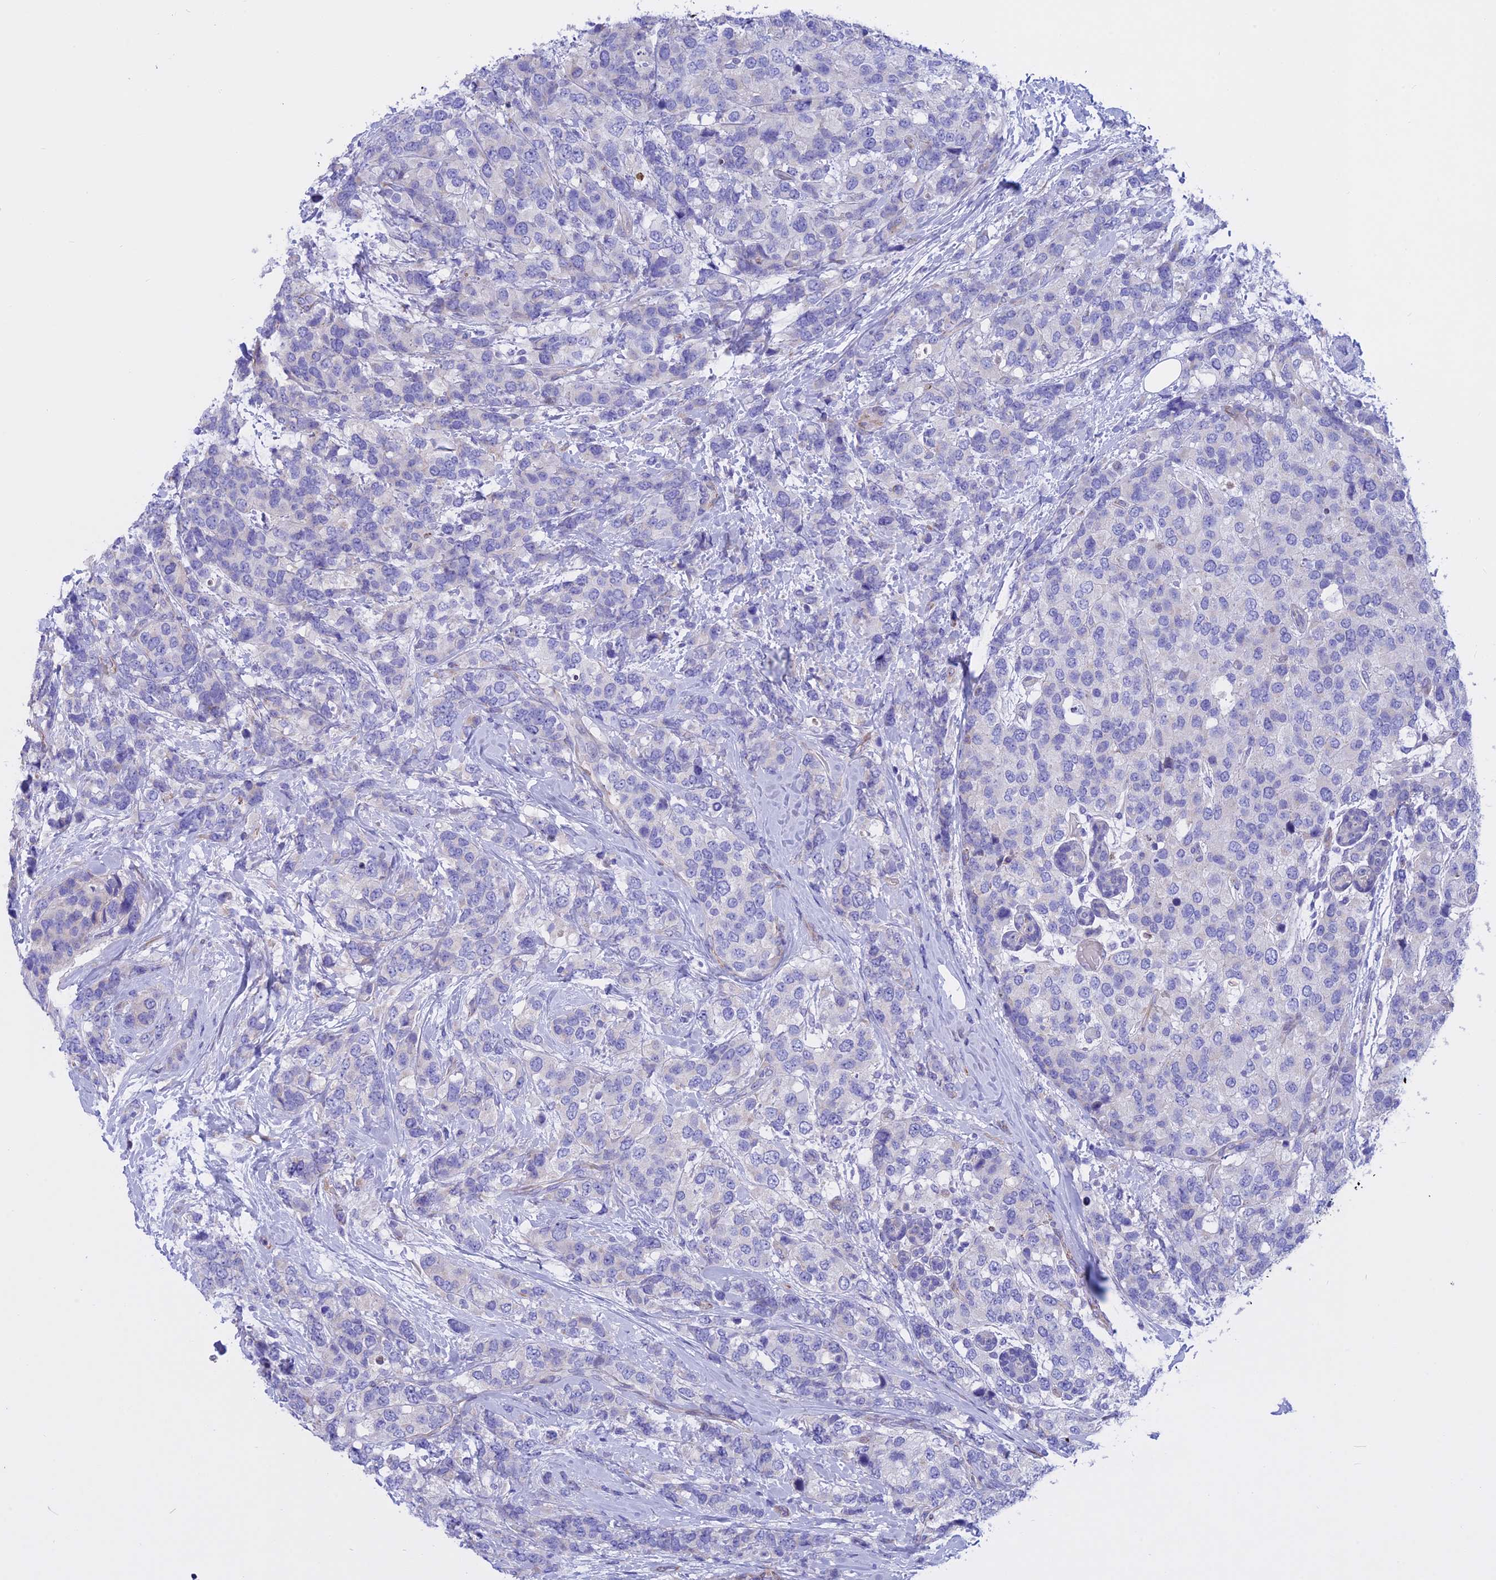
{"staining": {"intensity": "negative", "quantity": "none", "location": "none"}, "tissue": "breast cancer", "cell_type": "Tumor cells", "image_type": "cancer", "snomed": [{"axis": "morphology", "description": "Lobular carcinoma"}, {"axis": "topography", "description": "Breast"}], "caption": "Tumor cells are negative for protein expression in human breast cancer.", "gene": "TMEM138", "patient": {"sex": "female", "age": 59}}